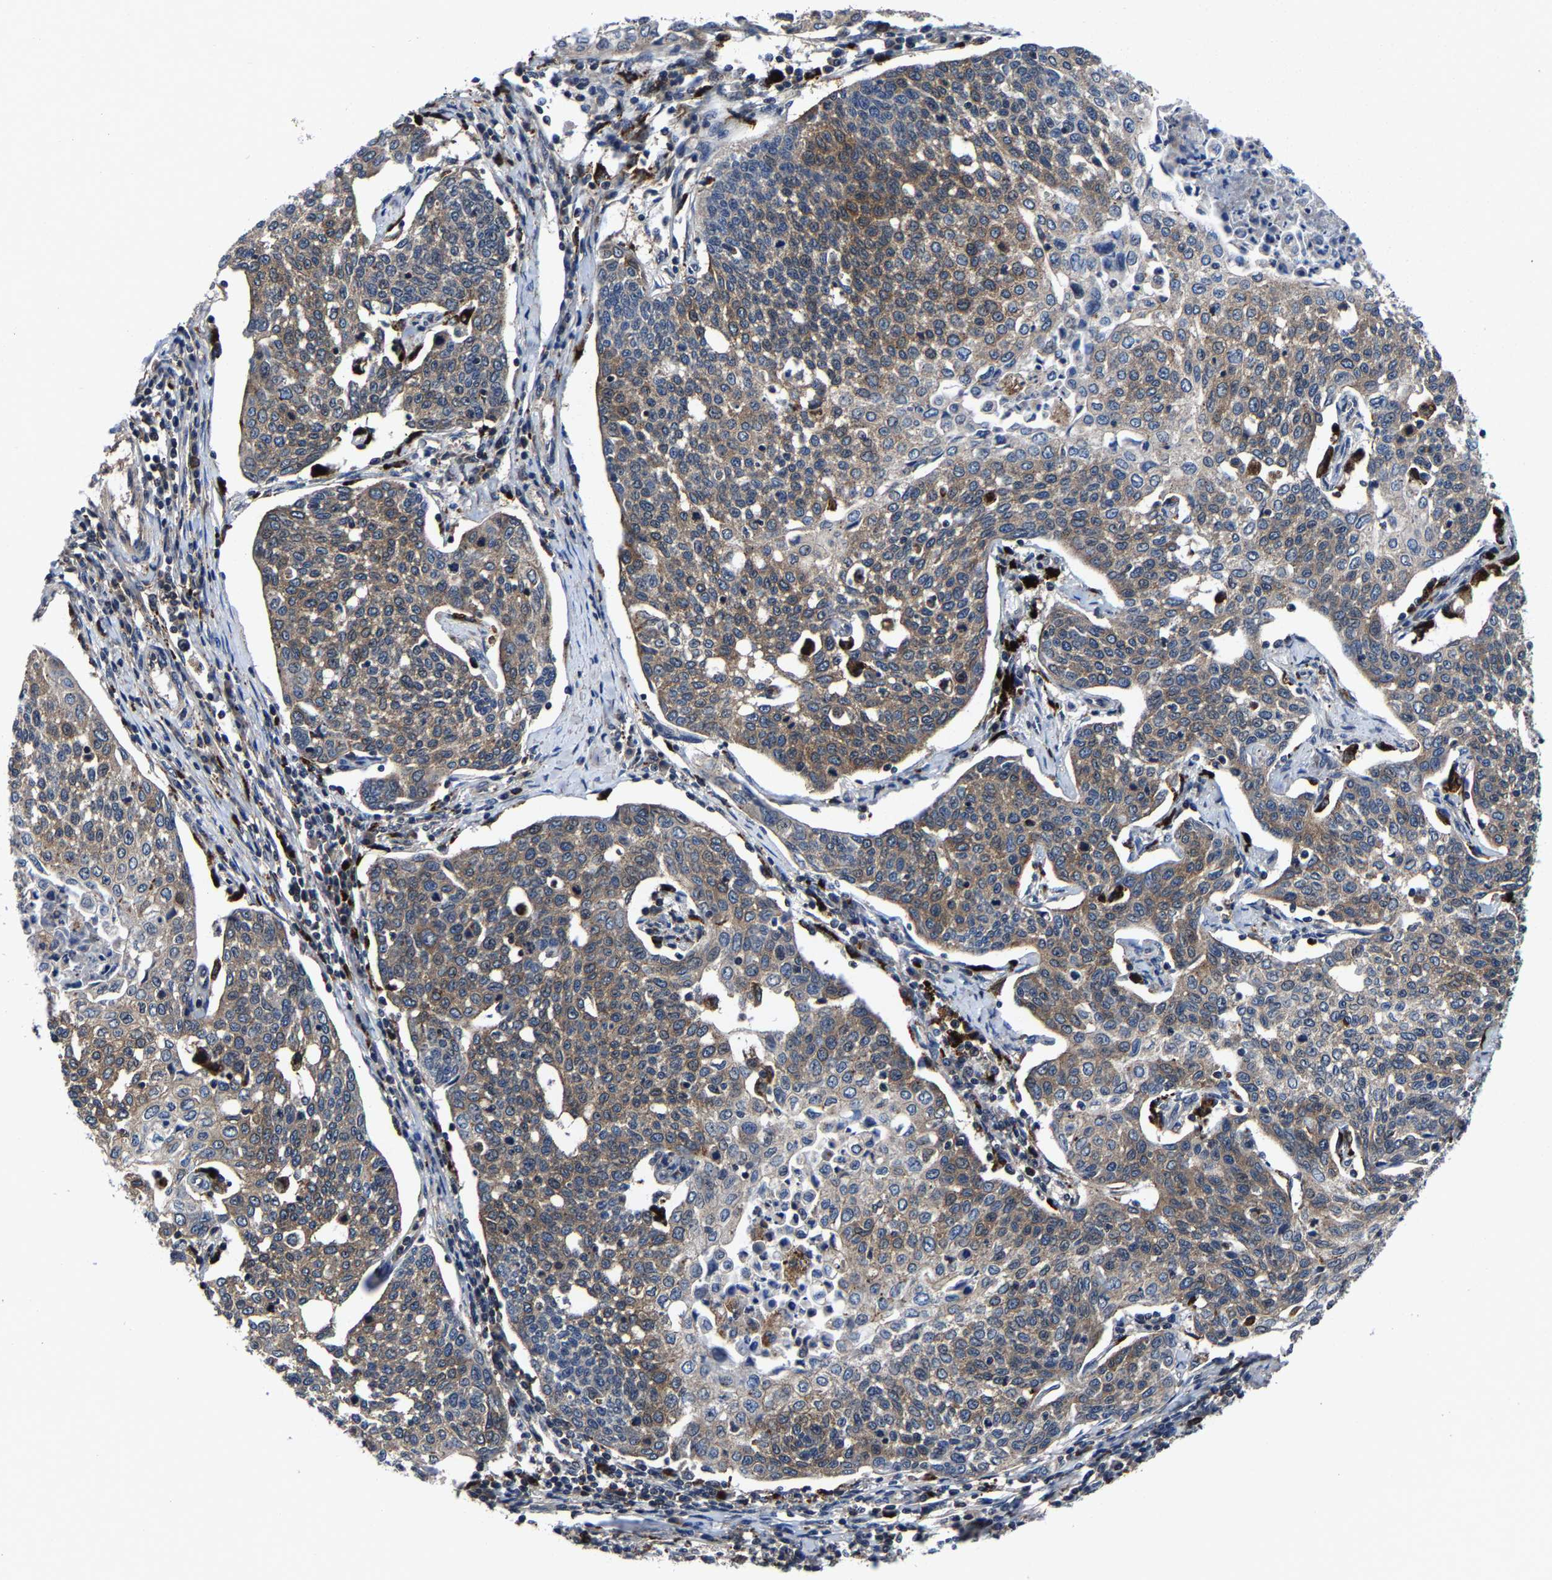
{"staining": {"intensity": "weak", "quantity": "25%-75%", "location": "cytoplasmic/membranous"}, "tissue": "cervical cancer", "cell_type": "Tumor cells", "image_type": "cancer", "snomed": [{"axis": "morphology", "description": "Squamous cell carcinoma, NOS"}, {"axis": "topography", "description": "Cervix"}], "caption": "Protein expression analysis of cervical cancer (squamous cell carcinoma) shows weak cytoplasmic/membranous positivity in approximately 25%-75% of tumor cells. (Brightfield microscopy of DAB IHC at high magnification).", "gene": "ZCCHC7", "patient": {"sex": "female", "age": 34}}